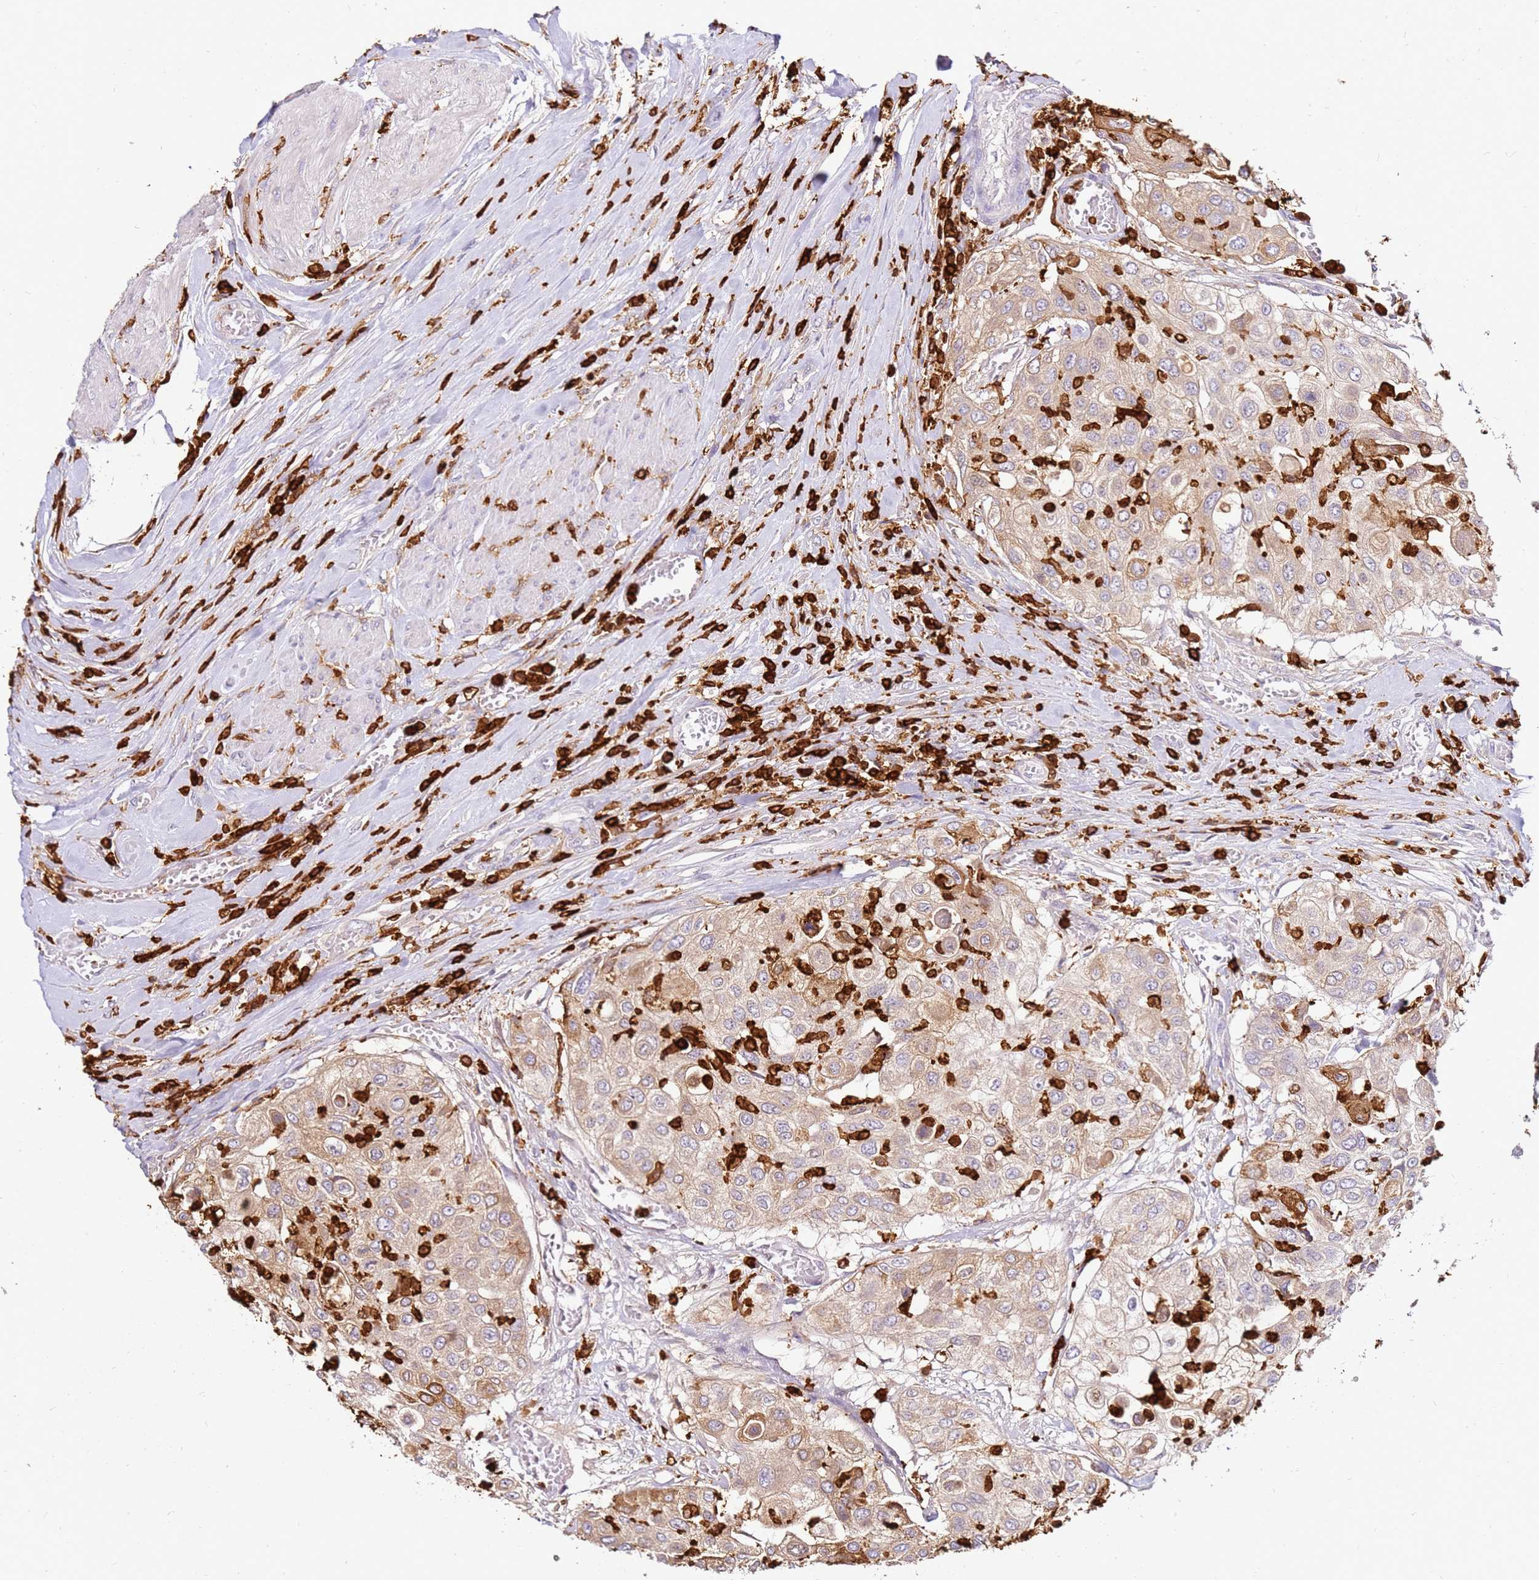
{"staining": {"intensity": "weak", "quantity": ">75%", "location": "cytoplasmic/membranous"}, "tissue": "urothelial cancer", "cell_type": "Tumor cells", "image_type": "cancer", "snomed": [{"axis": "morphology", "description": "Urothelial carcinoma, High grade"}, {"axis": "topography", "description": "Urinary bladder"}], "caption": "A brown stain highlights weak cytoplasmic/membranous expression of a protein in human urothelial carcinoma (high-grade) tumor cells.", "gene": "CORO1A", "patient": {"sex": "female", "age": 79}}